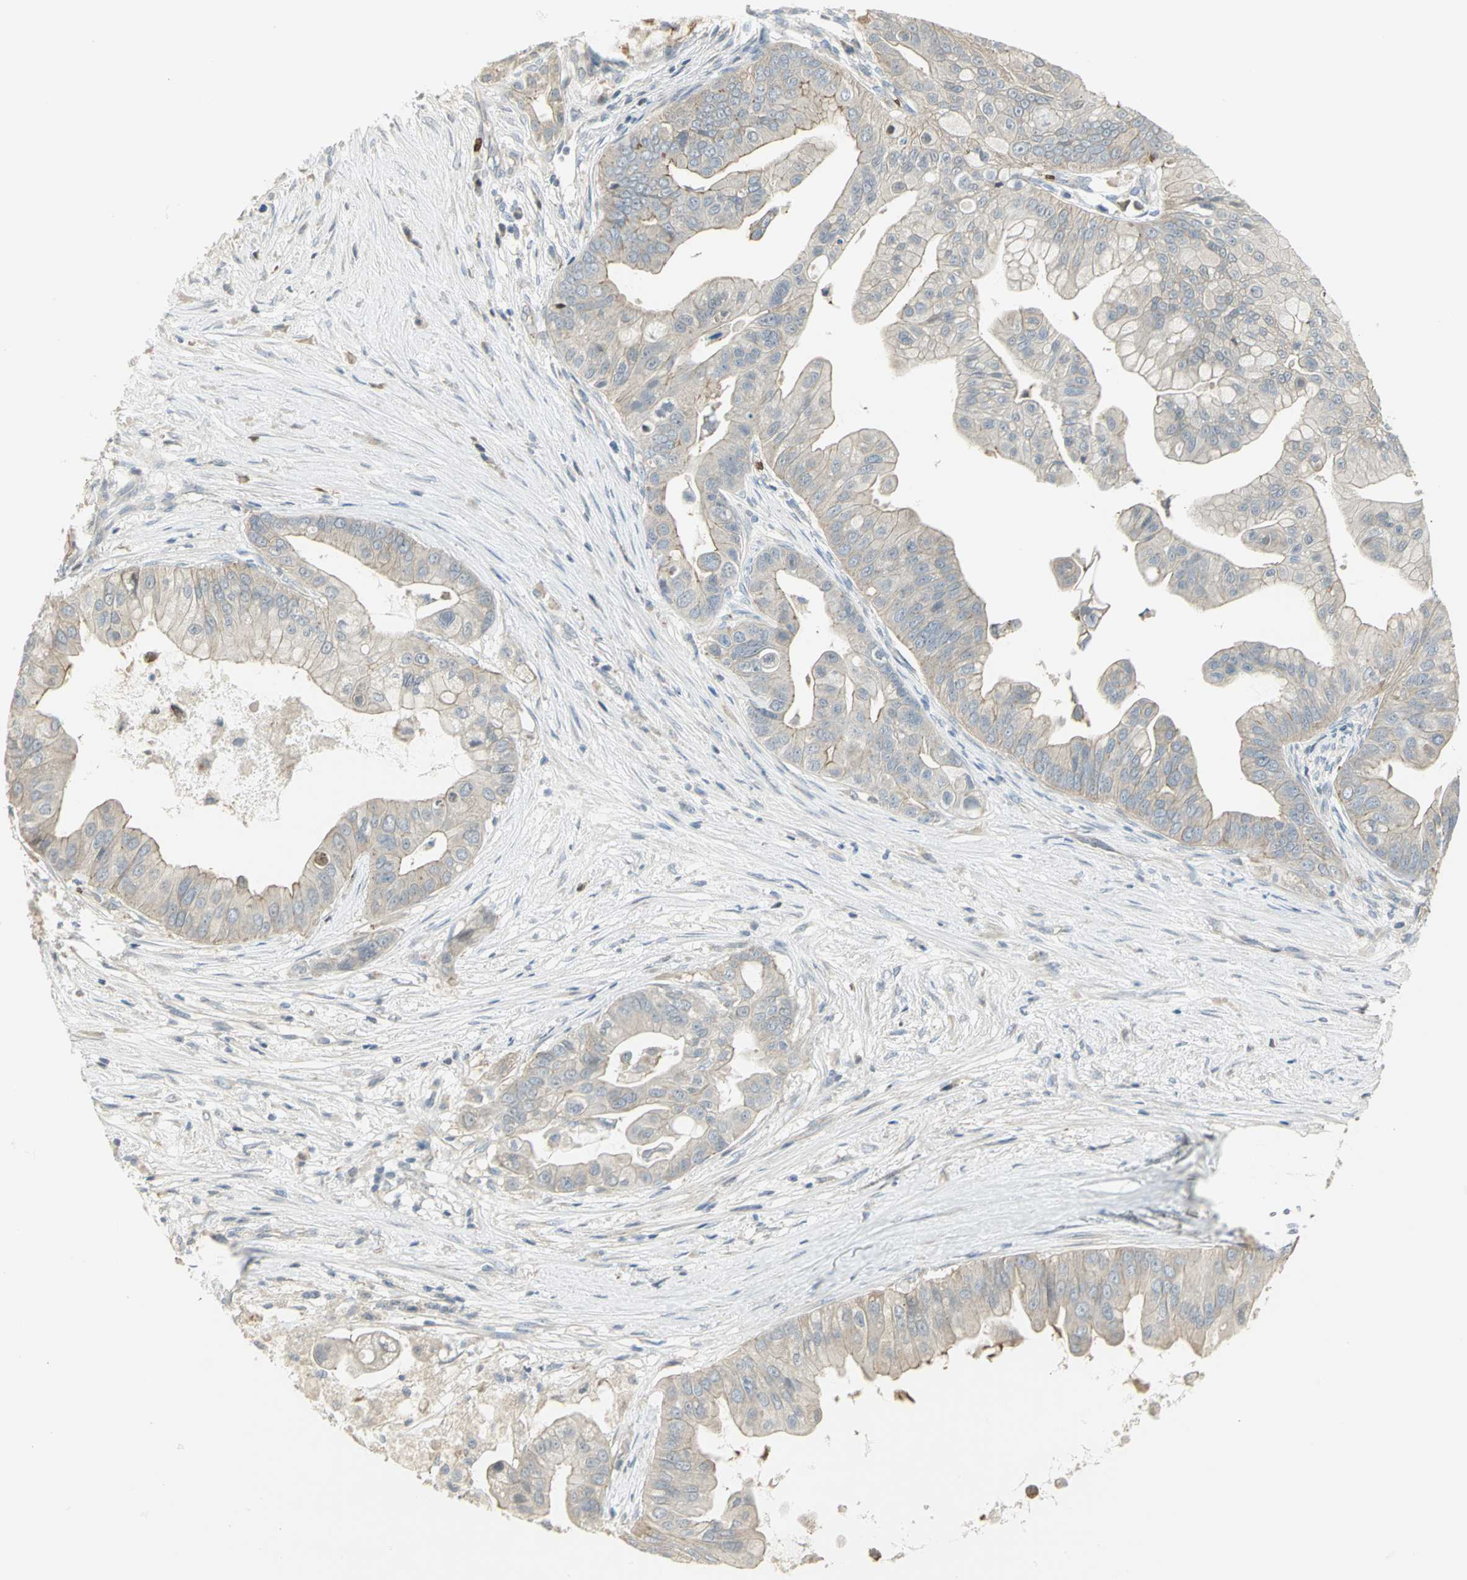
{"staining": {"intensity": "weak", "quantity": "25%-75%", "location": "cytoplasmic/membranous"}, "tissue": "pancreatic cancer", "cell_type": "Tumor cells", "image_type": "cancer", "snomed": [{"axis": "morphology", "description": "Adenocarcinoma, NOS"}, {"axis": "topography", "description": "Pancreas"}], "caption": "Immunohistochemistry (IHC) (DAB) staining of pancreatic adenocarcinoma reveals weak cytoplasmic/membranous protein positivity in about 25%-75% of tumor cells. The staining is performed using DAB (3,3'-diaminobenzidine) brown chromogen to label protein expression. The nuclei are counter-stained blue using hematoxylin.", "gene": "ANK1", "patient": {"sex": "female", "age": 75}}